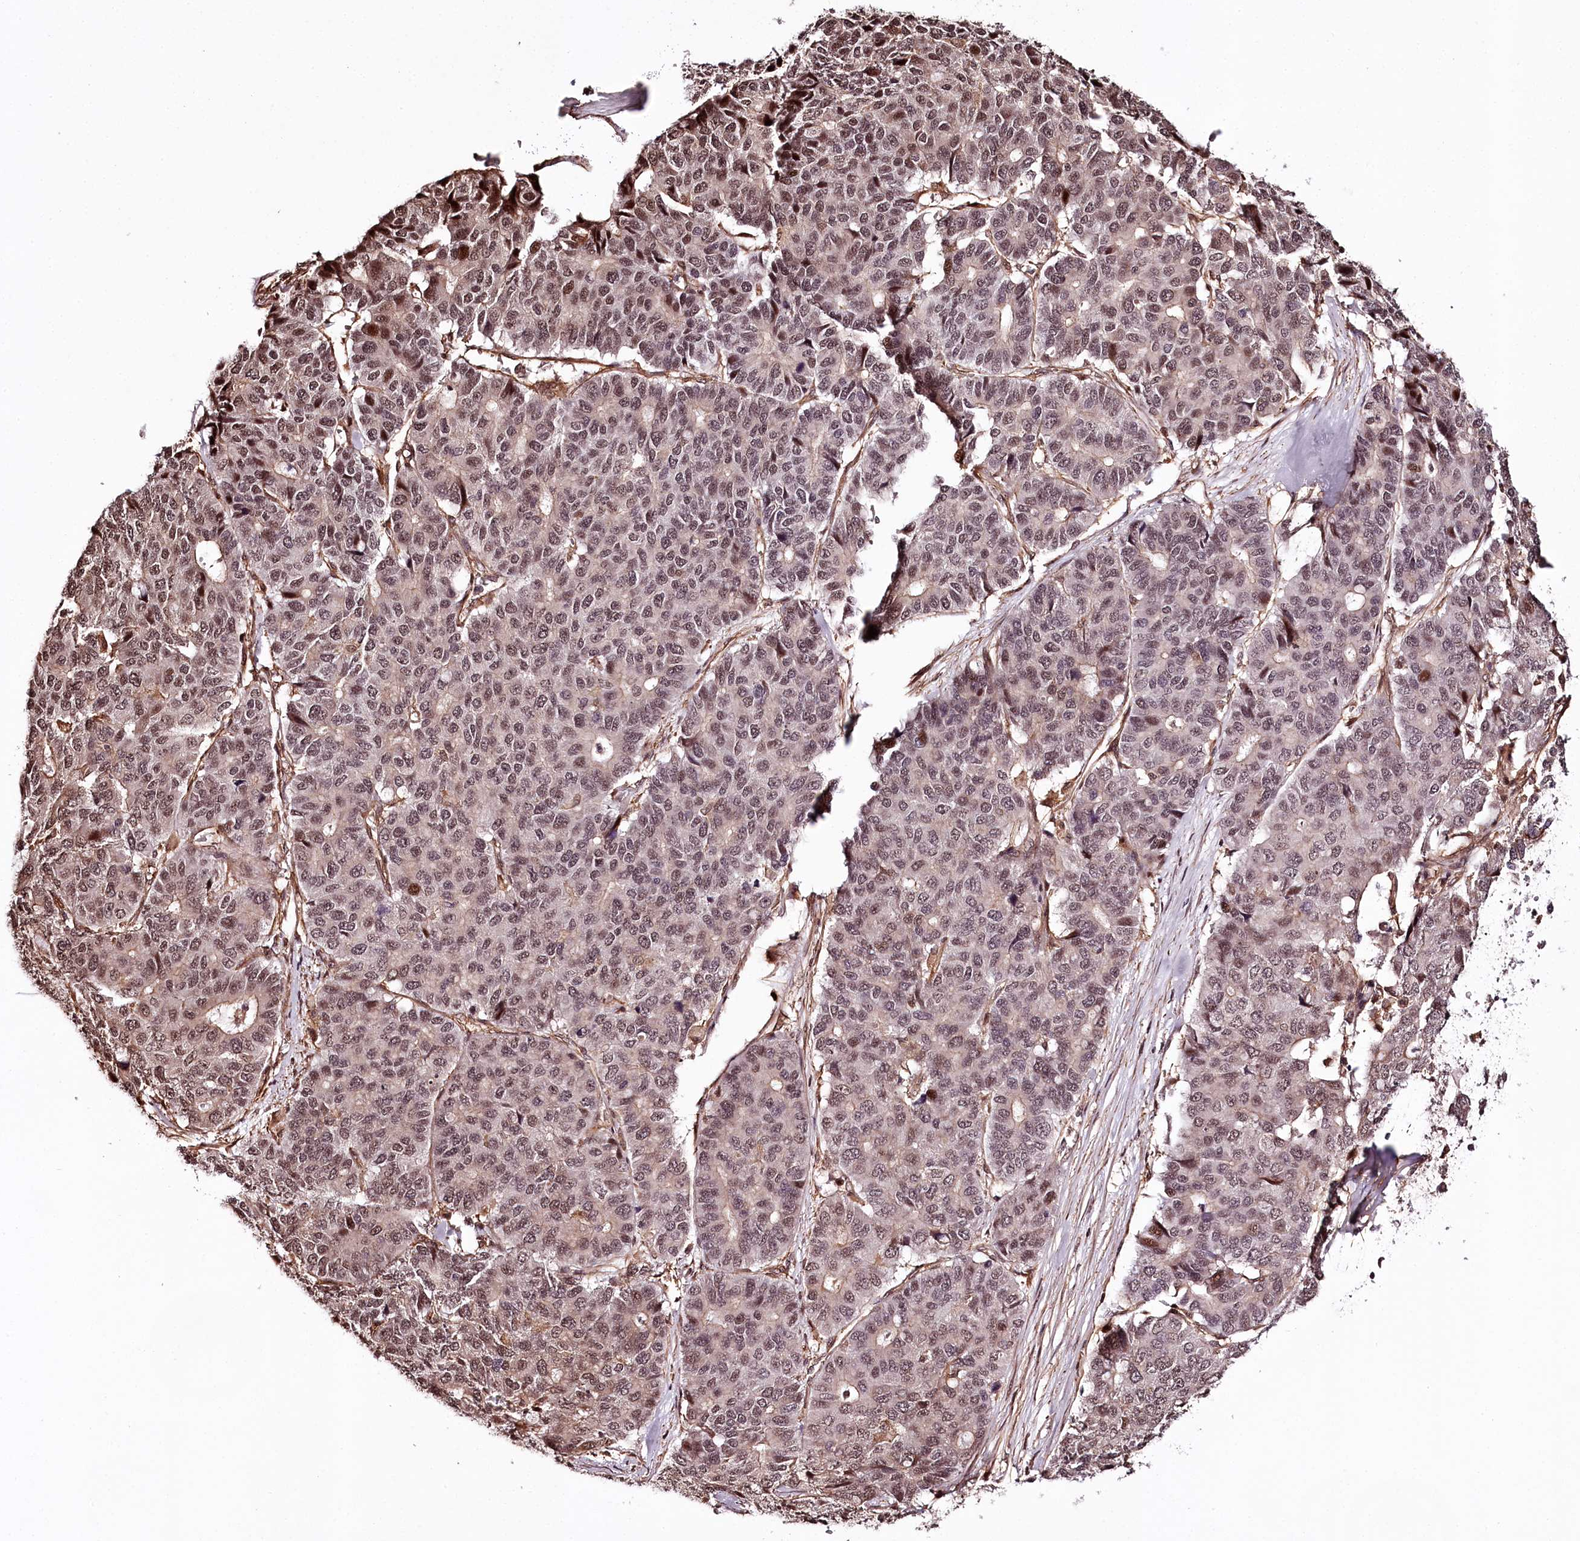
{"staining": {"intensity": "moderate", "quantity": "25%-75%", "location": "cytoplasmic/membranous,nuclear"}, "tissue": "pancreatic cancer", "cell_type": "Tumor cells", "image_type": "cancer", "snomed": [{"axis": "morphology", "description": "Adenocarcinoma, NOS"}, {"axis": "topography", "description": "Pancreas"}], "caption": "Tumor cells reveal medium levels of moderate cytoplasmic/membranous and nuclear staining in about 25%-75% of cells in human pancreatic cancer.", "gene": "TTC33", "patient": {"sex": "male", "age": 50}}